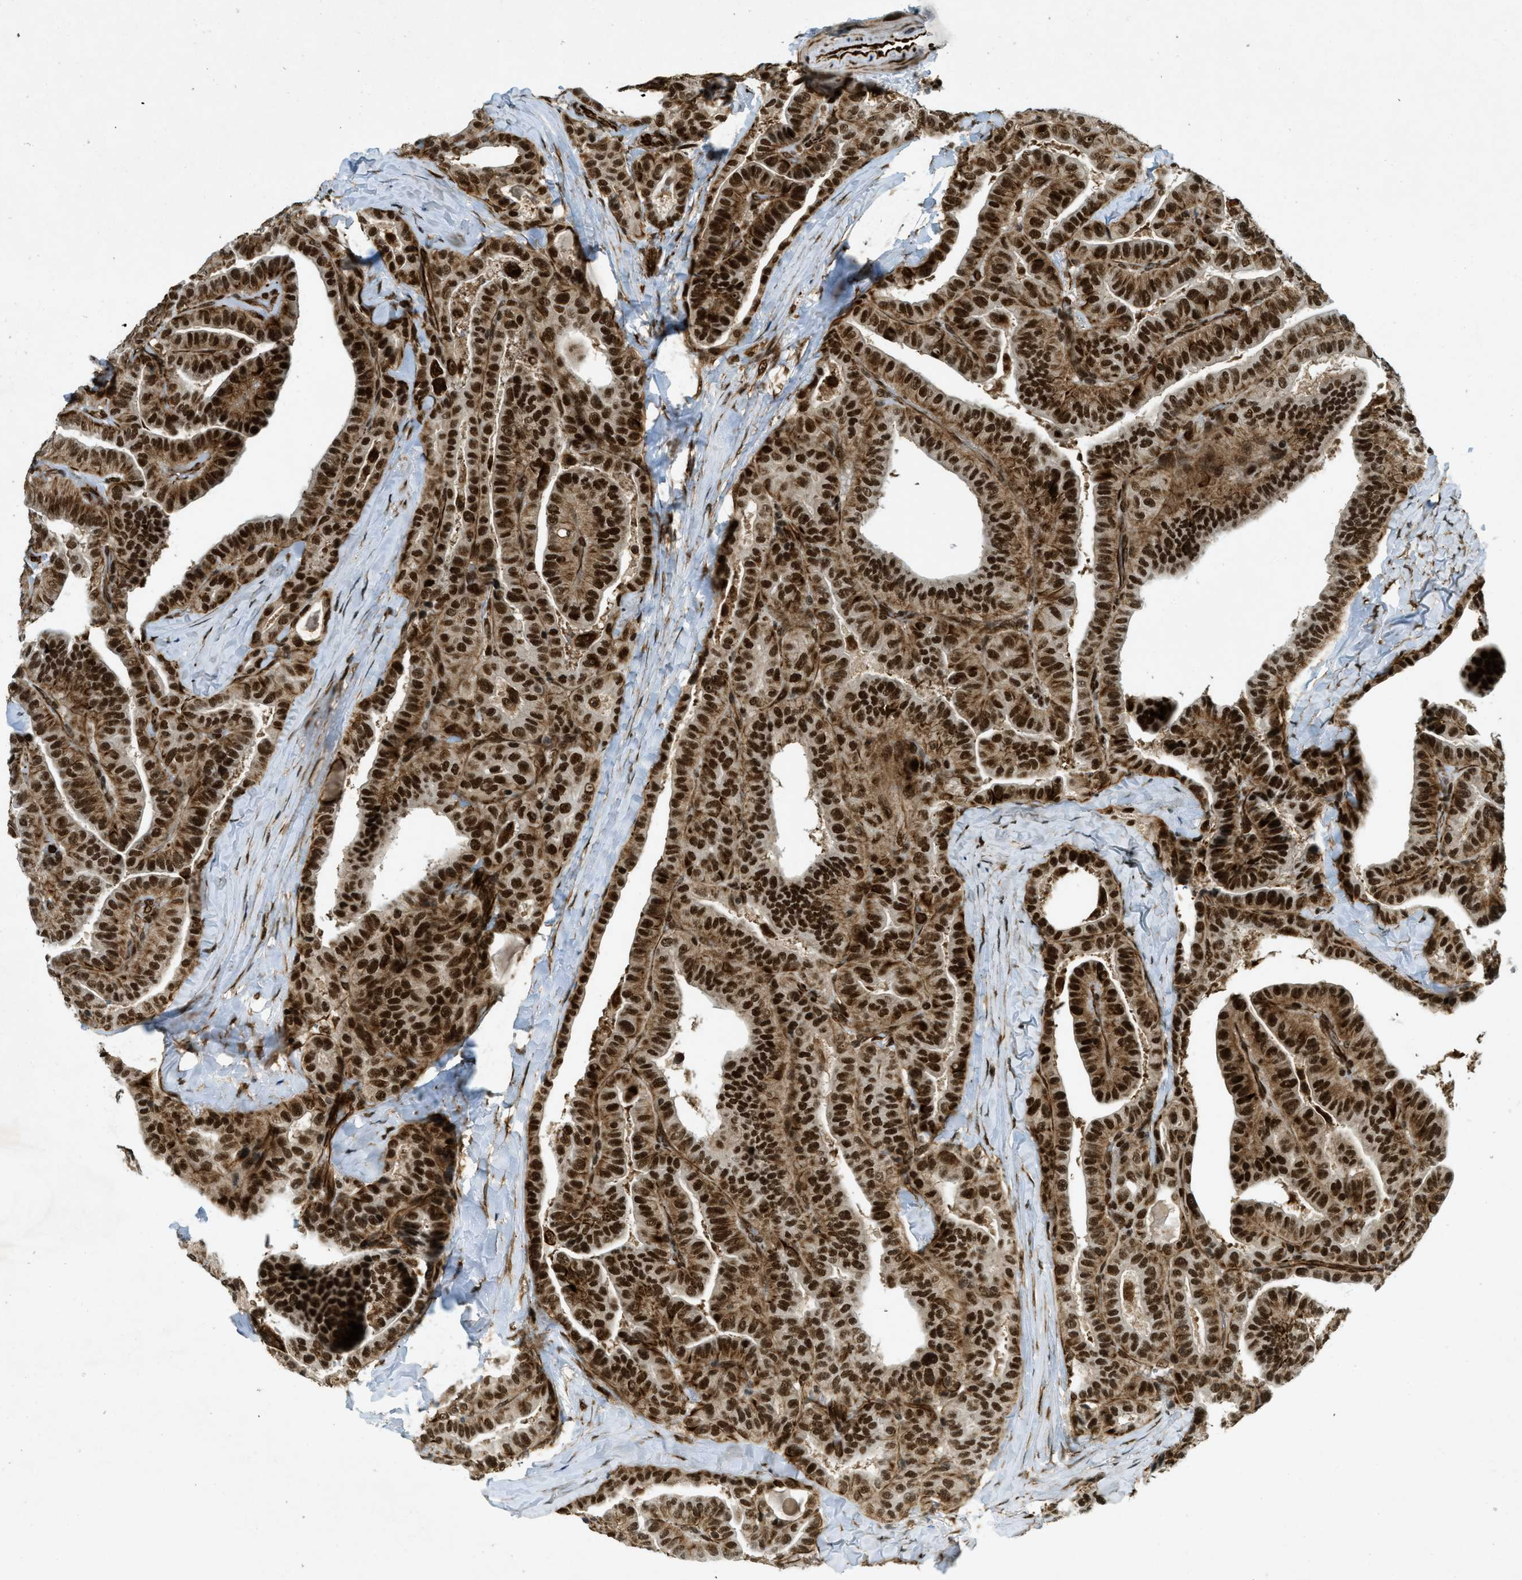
{"staining": {"intensity": "strong", "quantity": ">75%", "location": "nuclear"}, "tissue": "thyroid cancer", "cell_type": "Tumor cells", "image_type": "cancer", "snomed": [{"axis": "morphology", "description": "Papillary adenocarcinoma, NOS"}, {"axis": "topography", "description": "Thyroid gland"}], "caption": "The histopathology image displays immunohistochemical staining of papillary adenocarcinoma (thyroid). There is strong nuclear expression is present in approximately >75% of tumor cells.", "gene": "ZFR", "patient": {"sex": "male", "age": 77}}